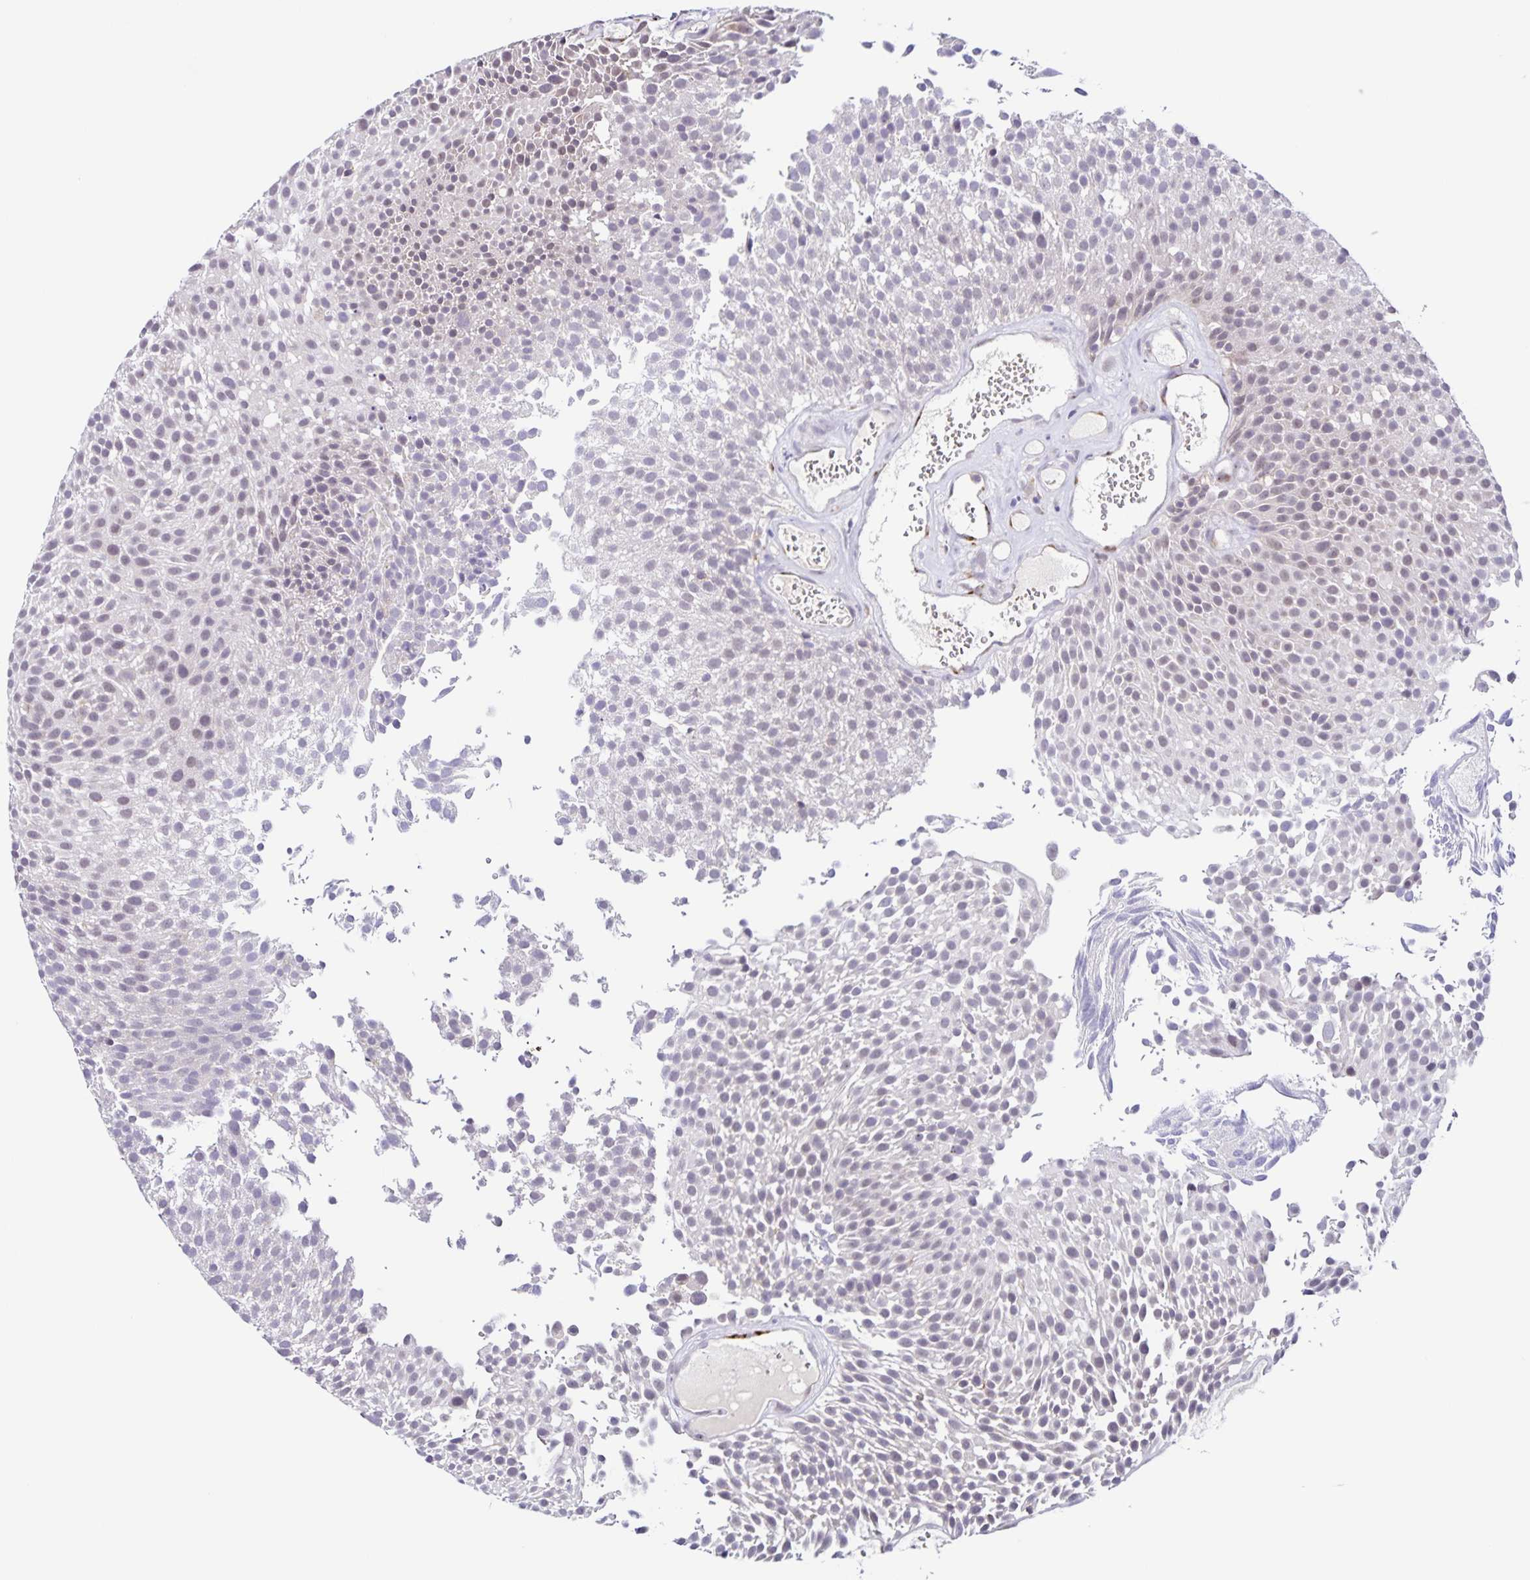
{"staining": {"intensity": "negative", "quantity": "none", "location": "none"}, "tissue": "urothelial cancer", "cell_type": "Tumor cells", "image_type": "cancer", "snomed": [{"axis": "morphology", "description": "Urothelial carcinoma, Low grade"}, {"axis": "topography", "description": "Urinary bladder"}], "caption": "Human urothelial cancer stained for a protein using immunohistochemistry (IHC) demonstrates no staining in tumor cells.", "gene": "STPG4", "patient": {"sex": "female", "age": 79}}